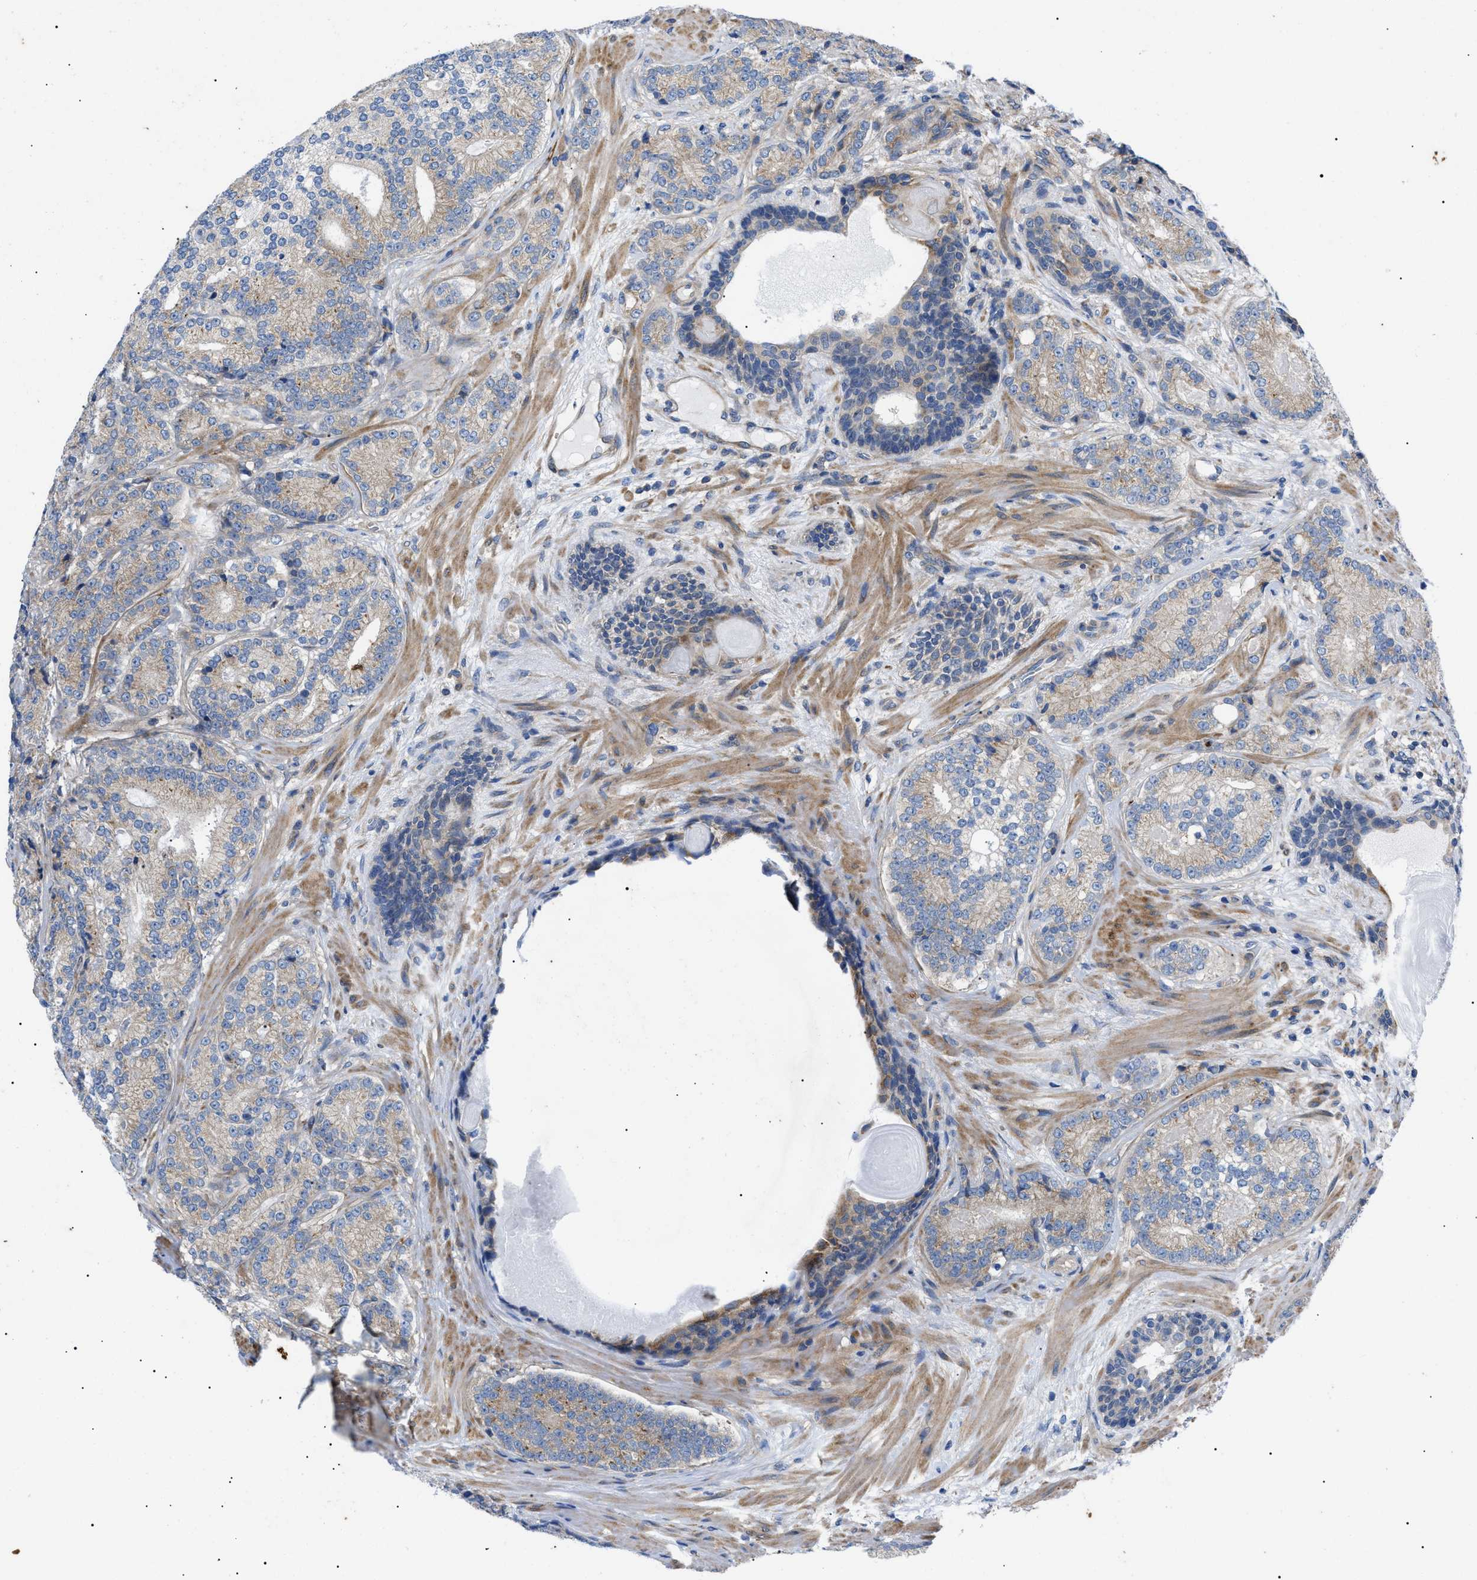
{"staining": {"intensity": "negative", "quantity": "none", "location": "none"}, "tissue": "prostate cancer", "cell_type": "Tumor cells", "image_type": "cancer", "snomed": [{"axis": "morphology", "description": "Adenocarcinoma, High grade"}, {"axis": "topography", "description": "Prostate"}], "caption": "Tumor cells show no significant positivity in prostate high-grade adenocarcinoma.", "gene": "HSPB8", "patient": {"sex": "male", "age": 61}}